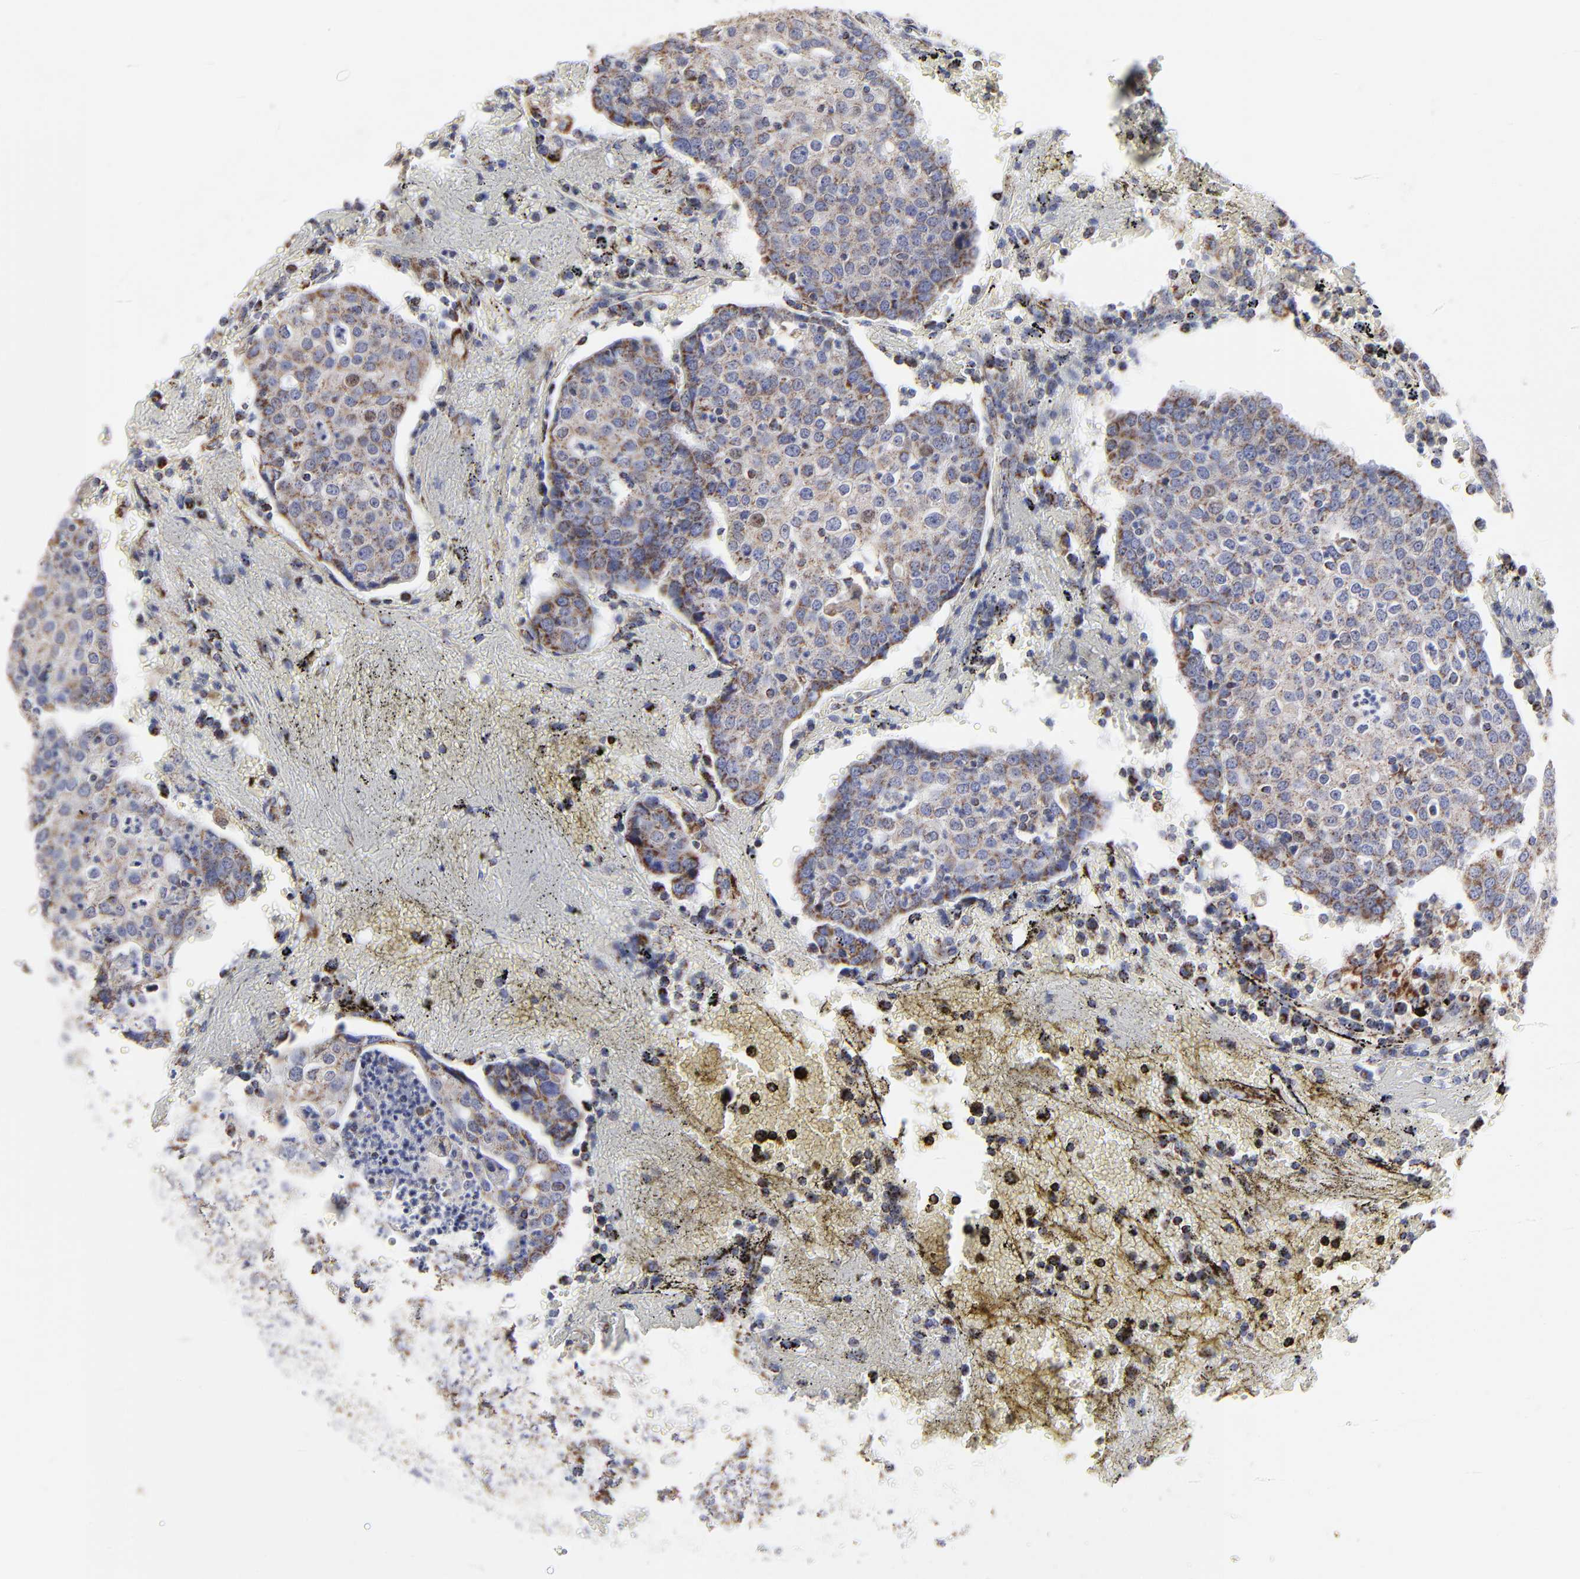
{"staining": {"intensity": "weak", "quantity": ">75%", "location": "cytoplasmic/membranous"}, "tissue": "head and neck cancer", "cell_type": "Tumor cells", "image_type": "cancer", "snomed": [{"axis": "morphology", "description": "Adenocarcinoma, NOS"}, {"axis": "topography", "description": "Salivary gland"}, {"axis": "topography", "description": "Head-Neck"}], "caption": "An immunohistochemistry (IHC) histopathology image of tumor tissue is shown. Protein staining in brown highlights weak cytoplasmic/membranous positivity in head and neck adenocarcinoma within tumor cells.", "gene": "PINK1", "patient": {"sex": "female", "age": 65}}